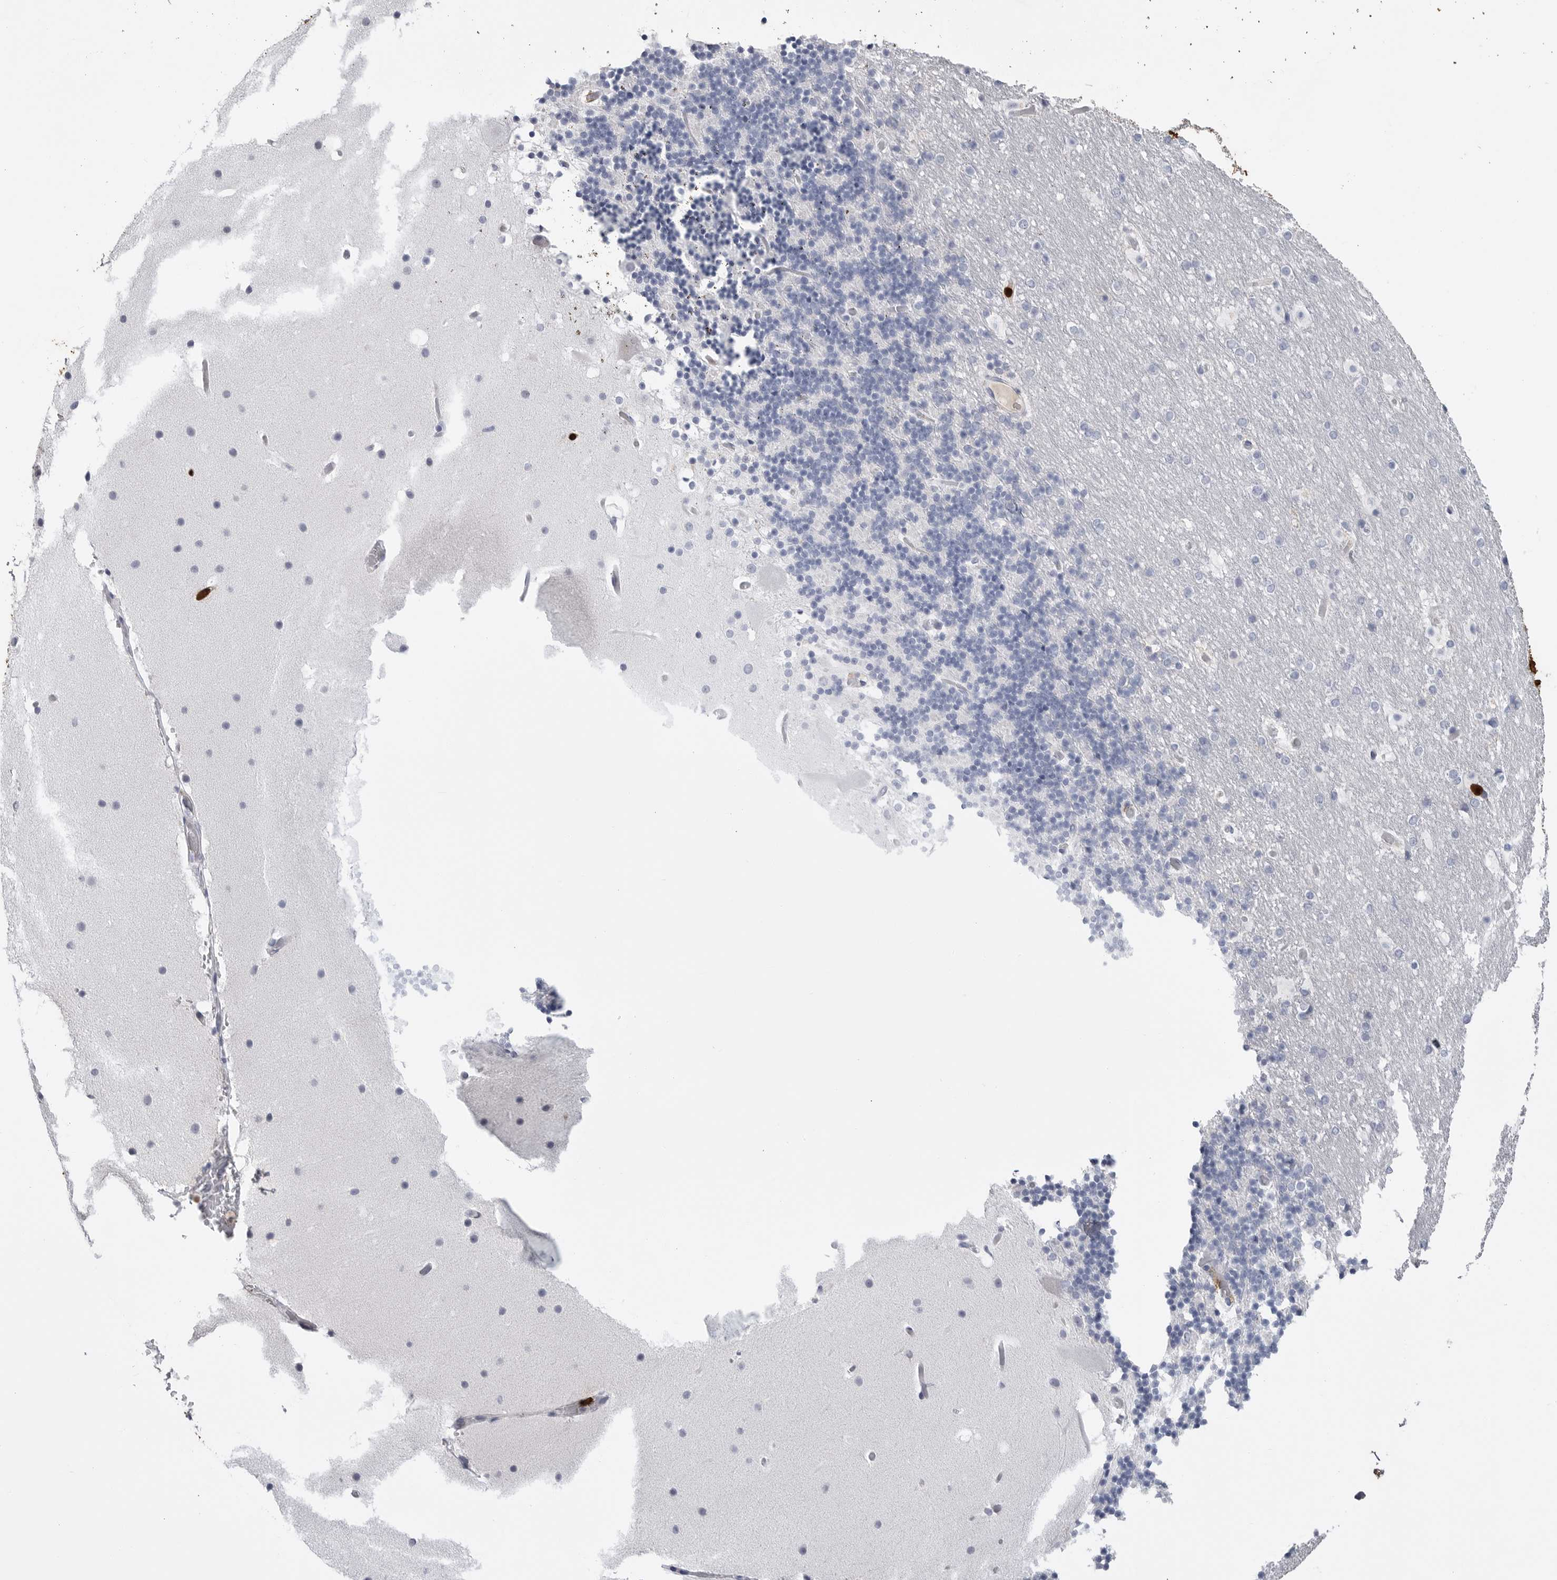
{"staining": {"intensity": "negative", "quantity": "none", "location": "none"}, "tissue": "cerebellum", "cell_type": "Cells in granular layer", "image_type": "normal", "snomed": [{"axis": "morphology", "description": "Normal tissue, NOS"}, {"axis": "topography", "description": "Cerebellum"}], "caption": "Immunohistochemistry (IHC) image of unremarkable cerebellum: cerebellum stained with DAB (3,3'-diaminobenzidine) displays no significant protein positivity in cells in granular layer. Nuclei are stained in blue.", "gene": "CYB561D1", "patient": {"sex": "male", "age": 57}}